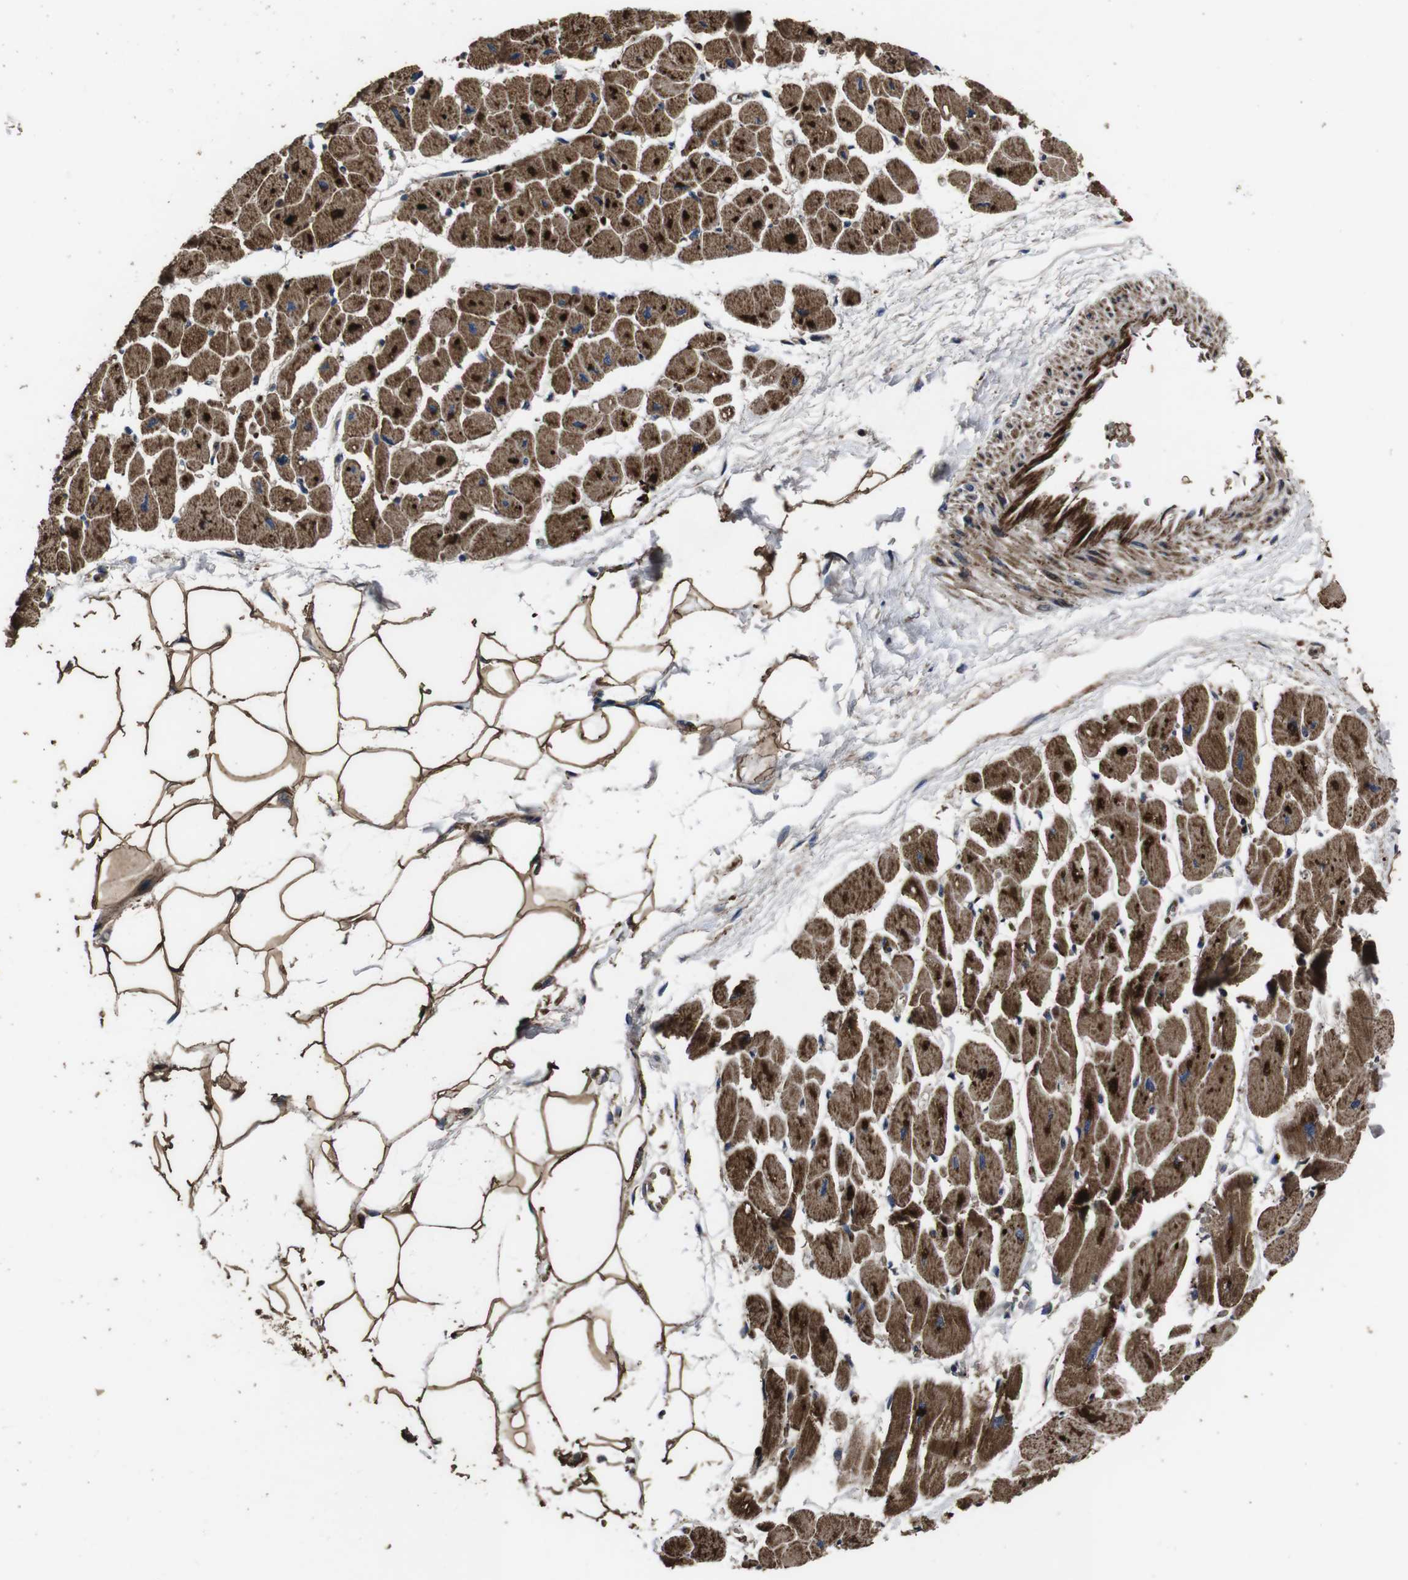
{"staining": {"intensity": "strong", "quantity": ">75%", "location": "cytoplasmic/membranous"}, "tissue": "heart muscle", "cell_type": "Cardiomyocytes", "image_type": "normal", "snomed": [{"axis": "morphology", "description": "Normal tissue, NOS"}, {"axis": "topography", "description": "Heart"}], "caption": "Heart muscle stained for a protein exhibits strong cytoplasmic/membranous positivity in cardiomyocytes. The staining was performed using DAB (3,3'-diaminobenzidine) to visualize the protein expression in brown, while the nuclei were stained in blue with hematoxylin (Magnification: 20x).", "gene": "SMYD3", "patient": {"sex": "female", "age": 54}}